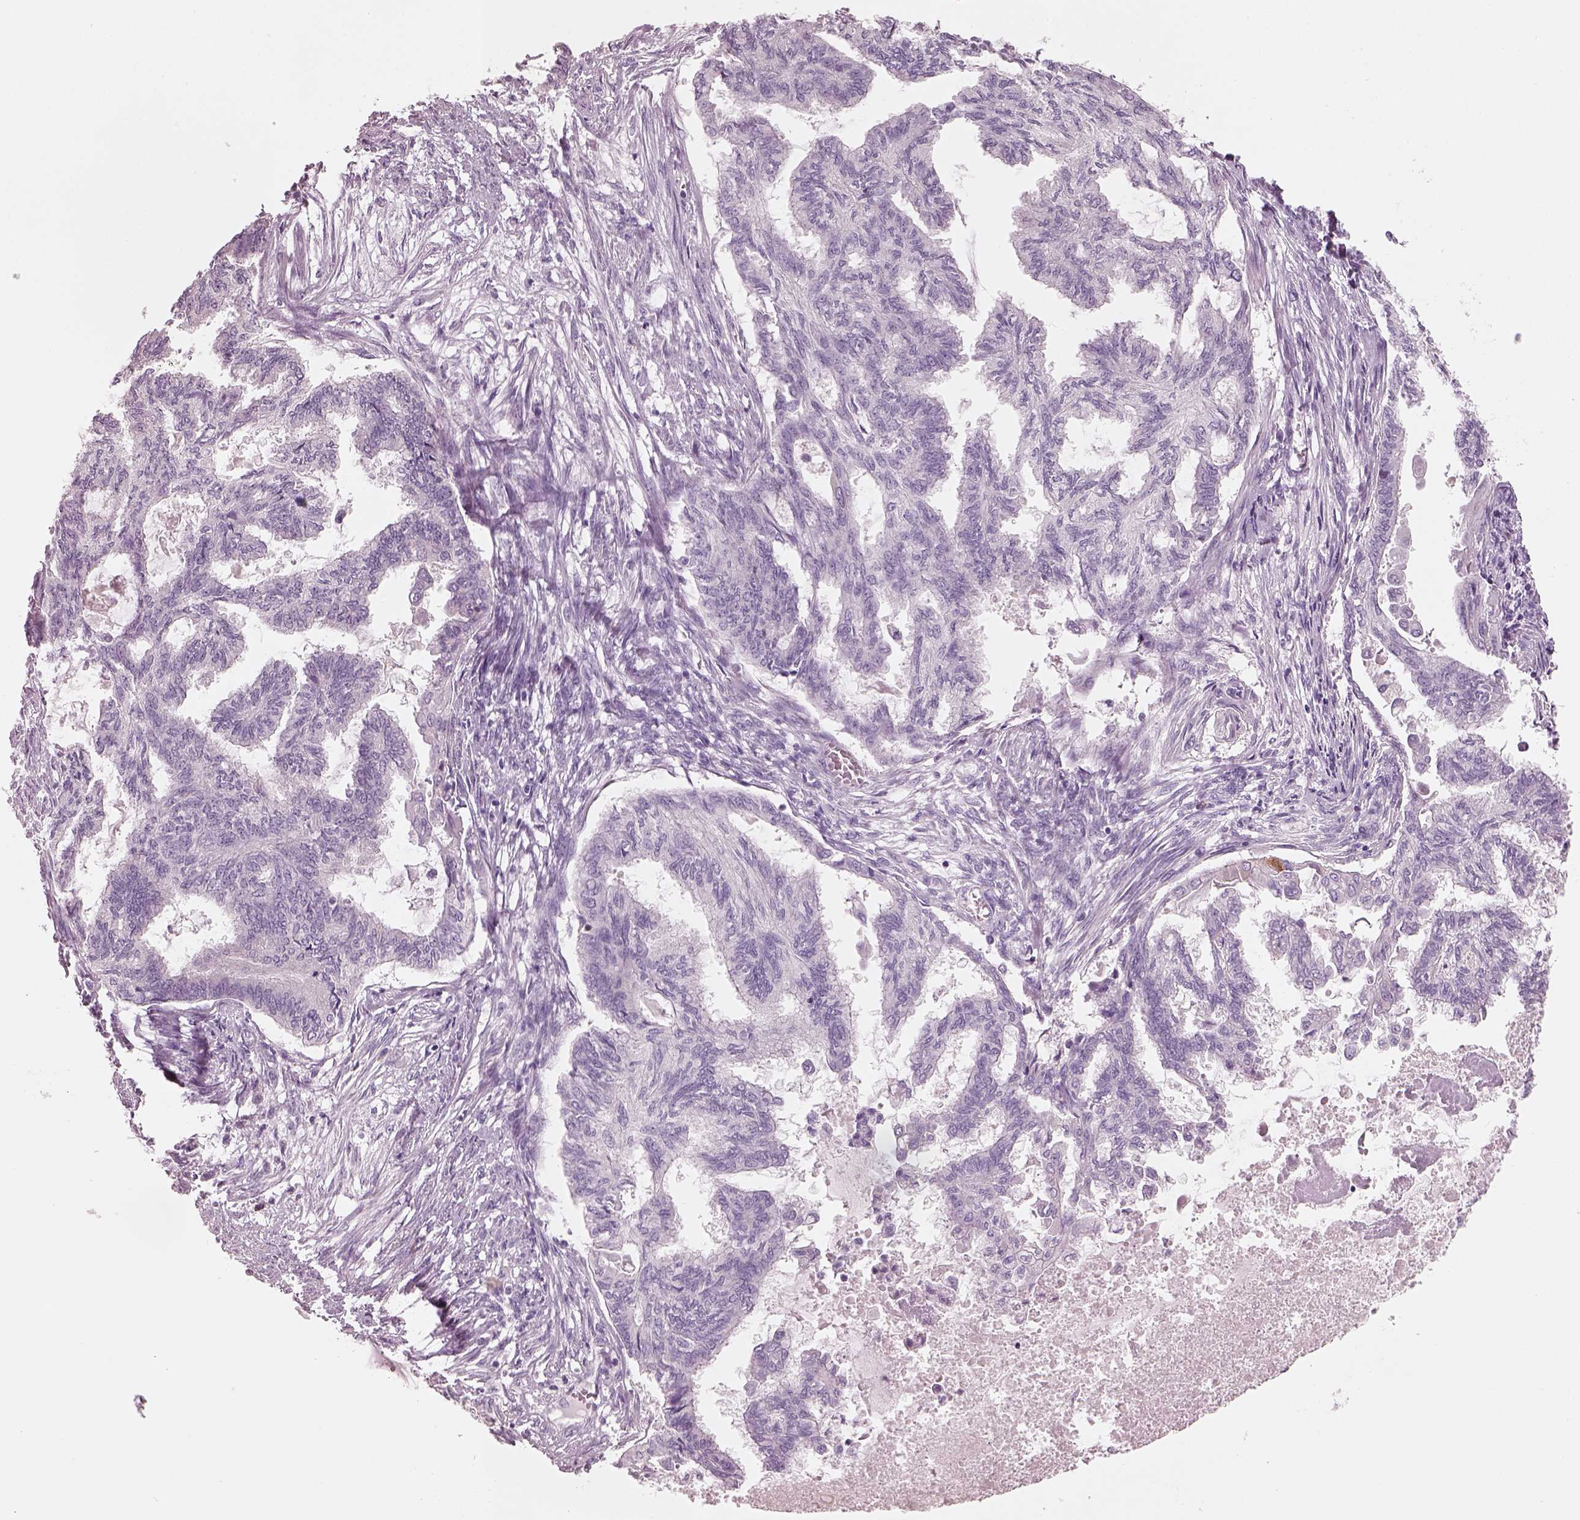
{"staining": {"intensity": "negative", "quantity": "none", "location": "none"}, "tissue": "endometrial cancer", "cell_type": "Tumor cells", "image_type": "cancer", "snomed": [{"axis": "morphology", "description": "Adenocarcinoma, NOS"}, {"axis": "topography", "description": "Endometrium"}], "caption": "Human adenocarcinoma (endometrial) stained for a protein using IHC displays no expression in tumor cells.", "gene": "SLC27A2", "patient": {"sex": "female", "age": 86}}